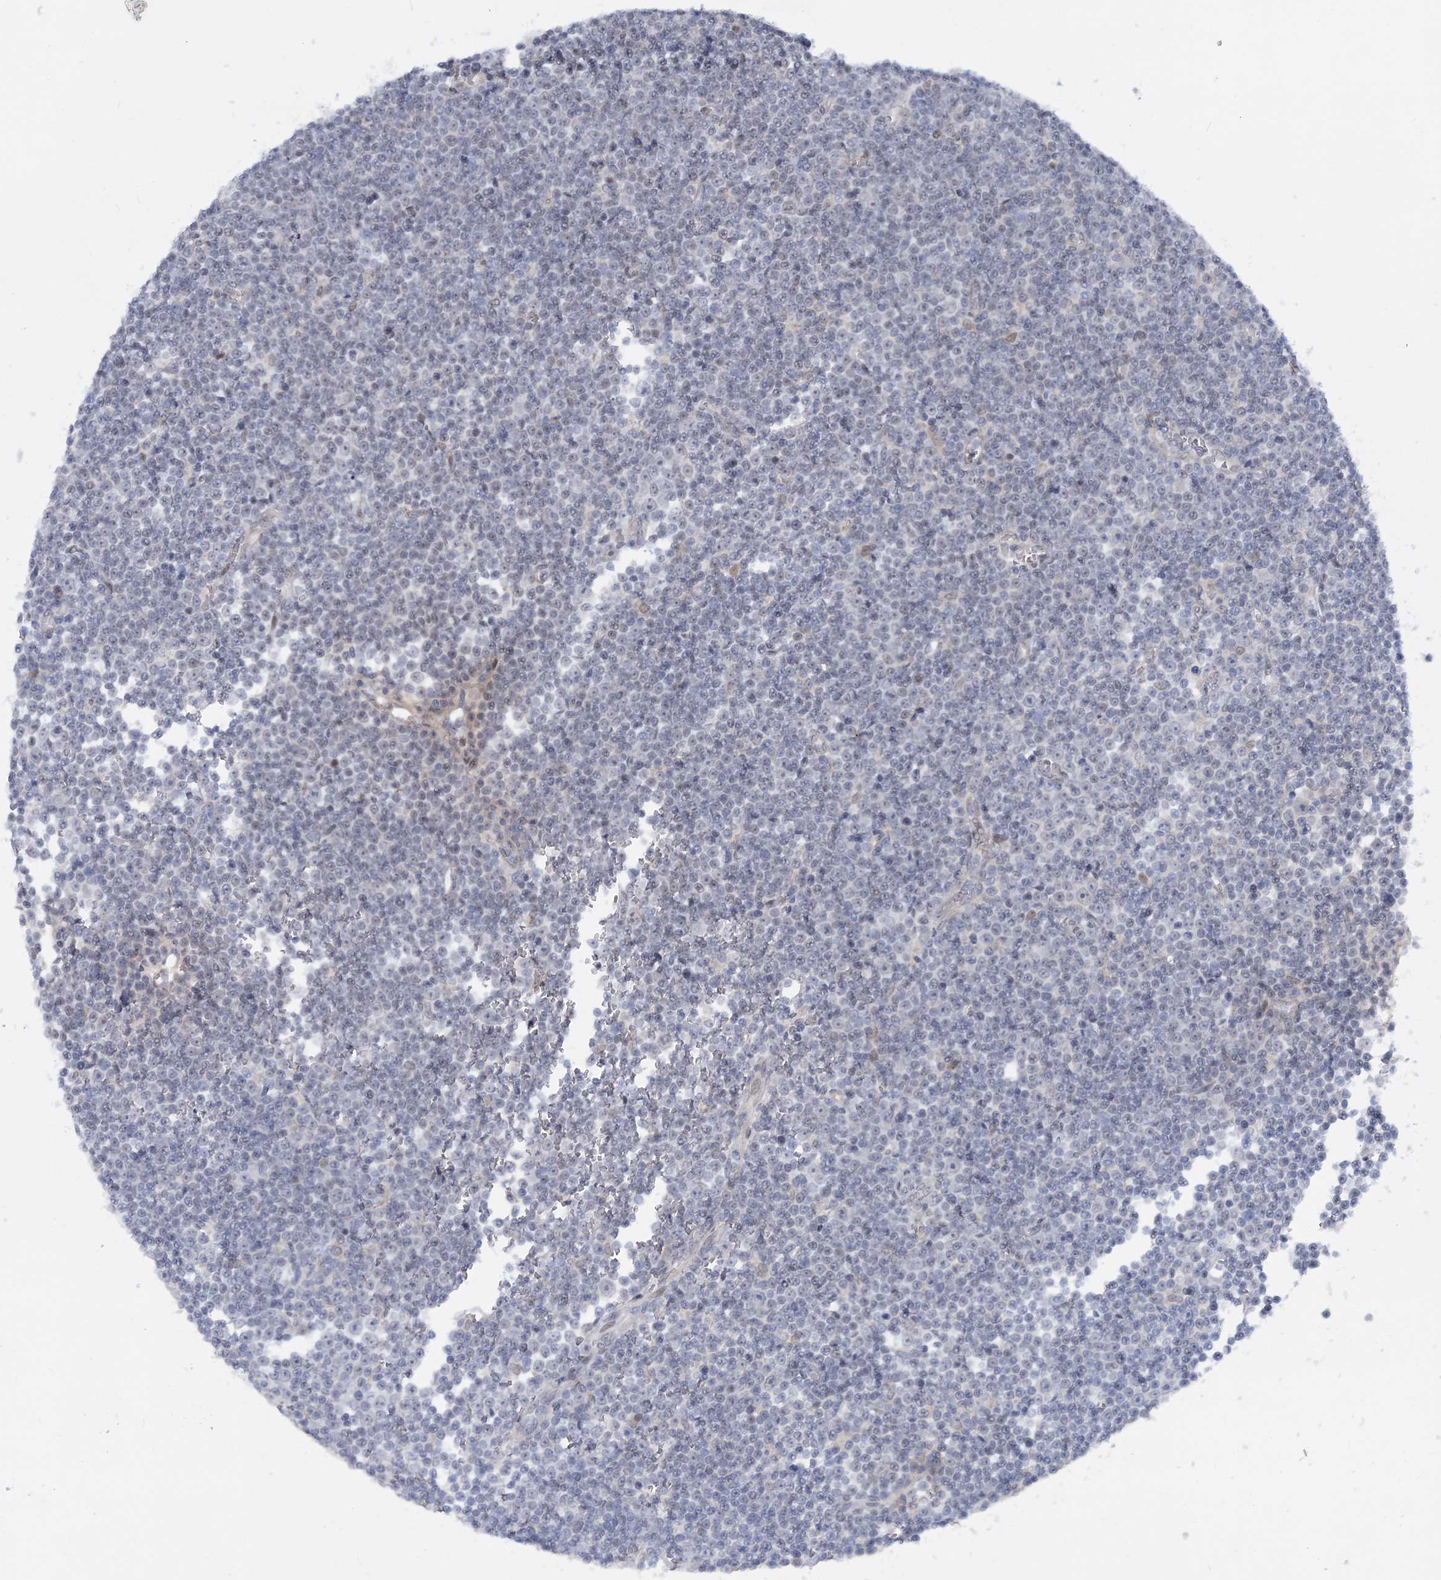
{"staining": {"intensity": "negative", "quantity": "none", "location": "none"}, "tissue": "lymphoma", "cell_type": "Tumor cells", "image_type": "cancer", "snomed": [{"axis": "morphology", "description": "Malignant lymphoma, non-Hodgkin's type, Low grade"}, {"axis": "topography", "description": "Lymph node"}], "caption": "This is a micrograph of immunohistochemistry (IHC) staining of malignant lymphoma, non-Hodgkin's type (low-grade), which shows no expression in tumor cells.", "gene": "ARSI", "patient": {"sex": "female", "age": 67}}